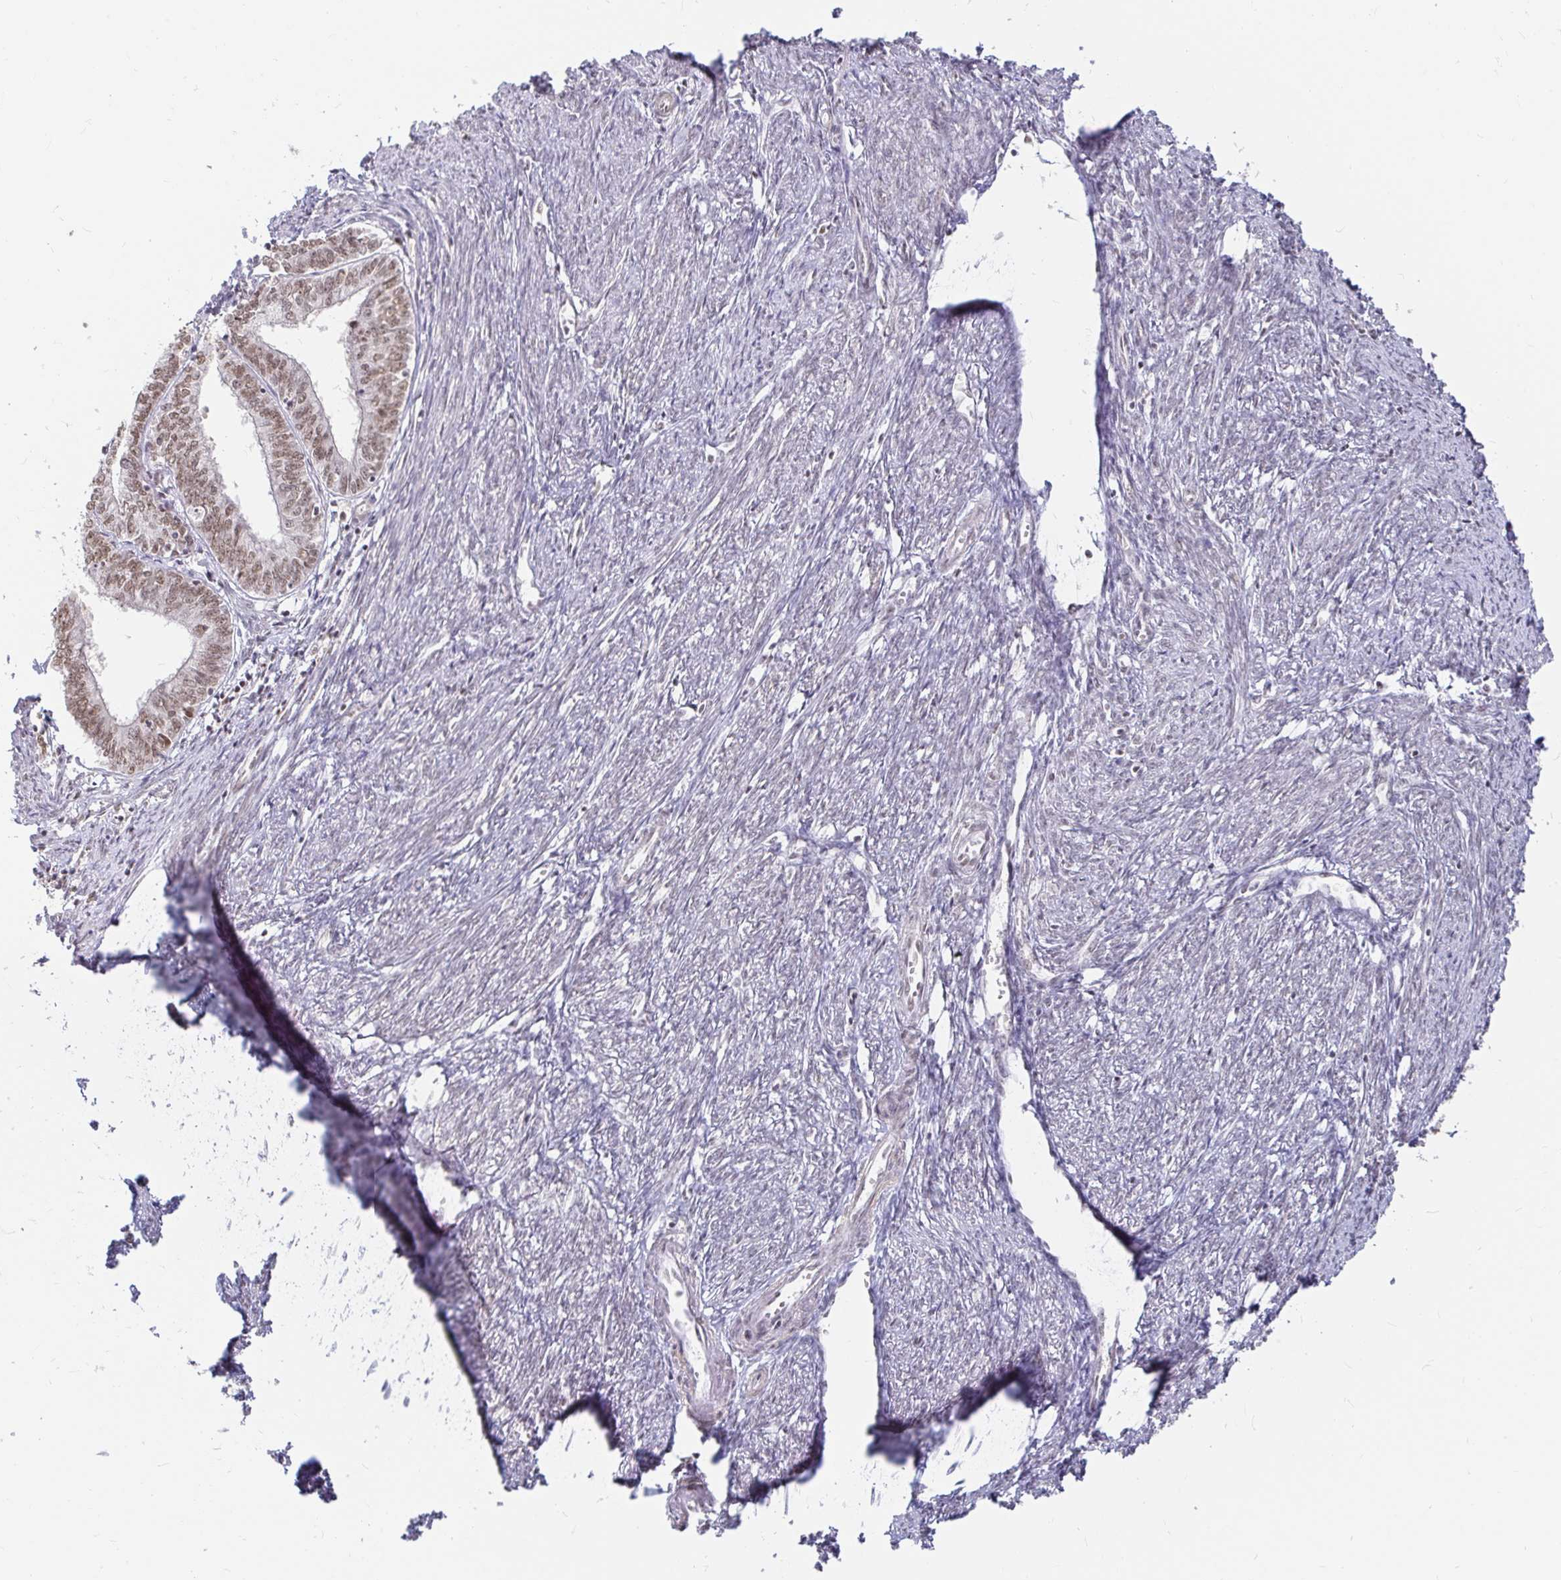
{"staining": {"intensity": "moderate", "quantity": ">75%", "location": "nuclear"}, "tissue": "endometrial cancer", "cell_type": "Tumor cells", "image_type": "cancer", "snomed": [{"axis": "morphology", "description": "Adenocarcinoma, NOS"}, {"axis": "topography", "description": "Endometrium"}], "caption": "Protein expression by immunohistochemistry (IHC) displays moderate nuclear expression in approximately >75% of tumor cells in adenocarcinoma (endometrial).", "gene": "HNRNPU", "patient": {"sex": "female", "age": 61}}